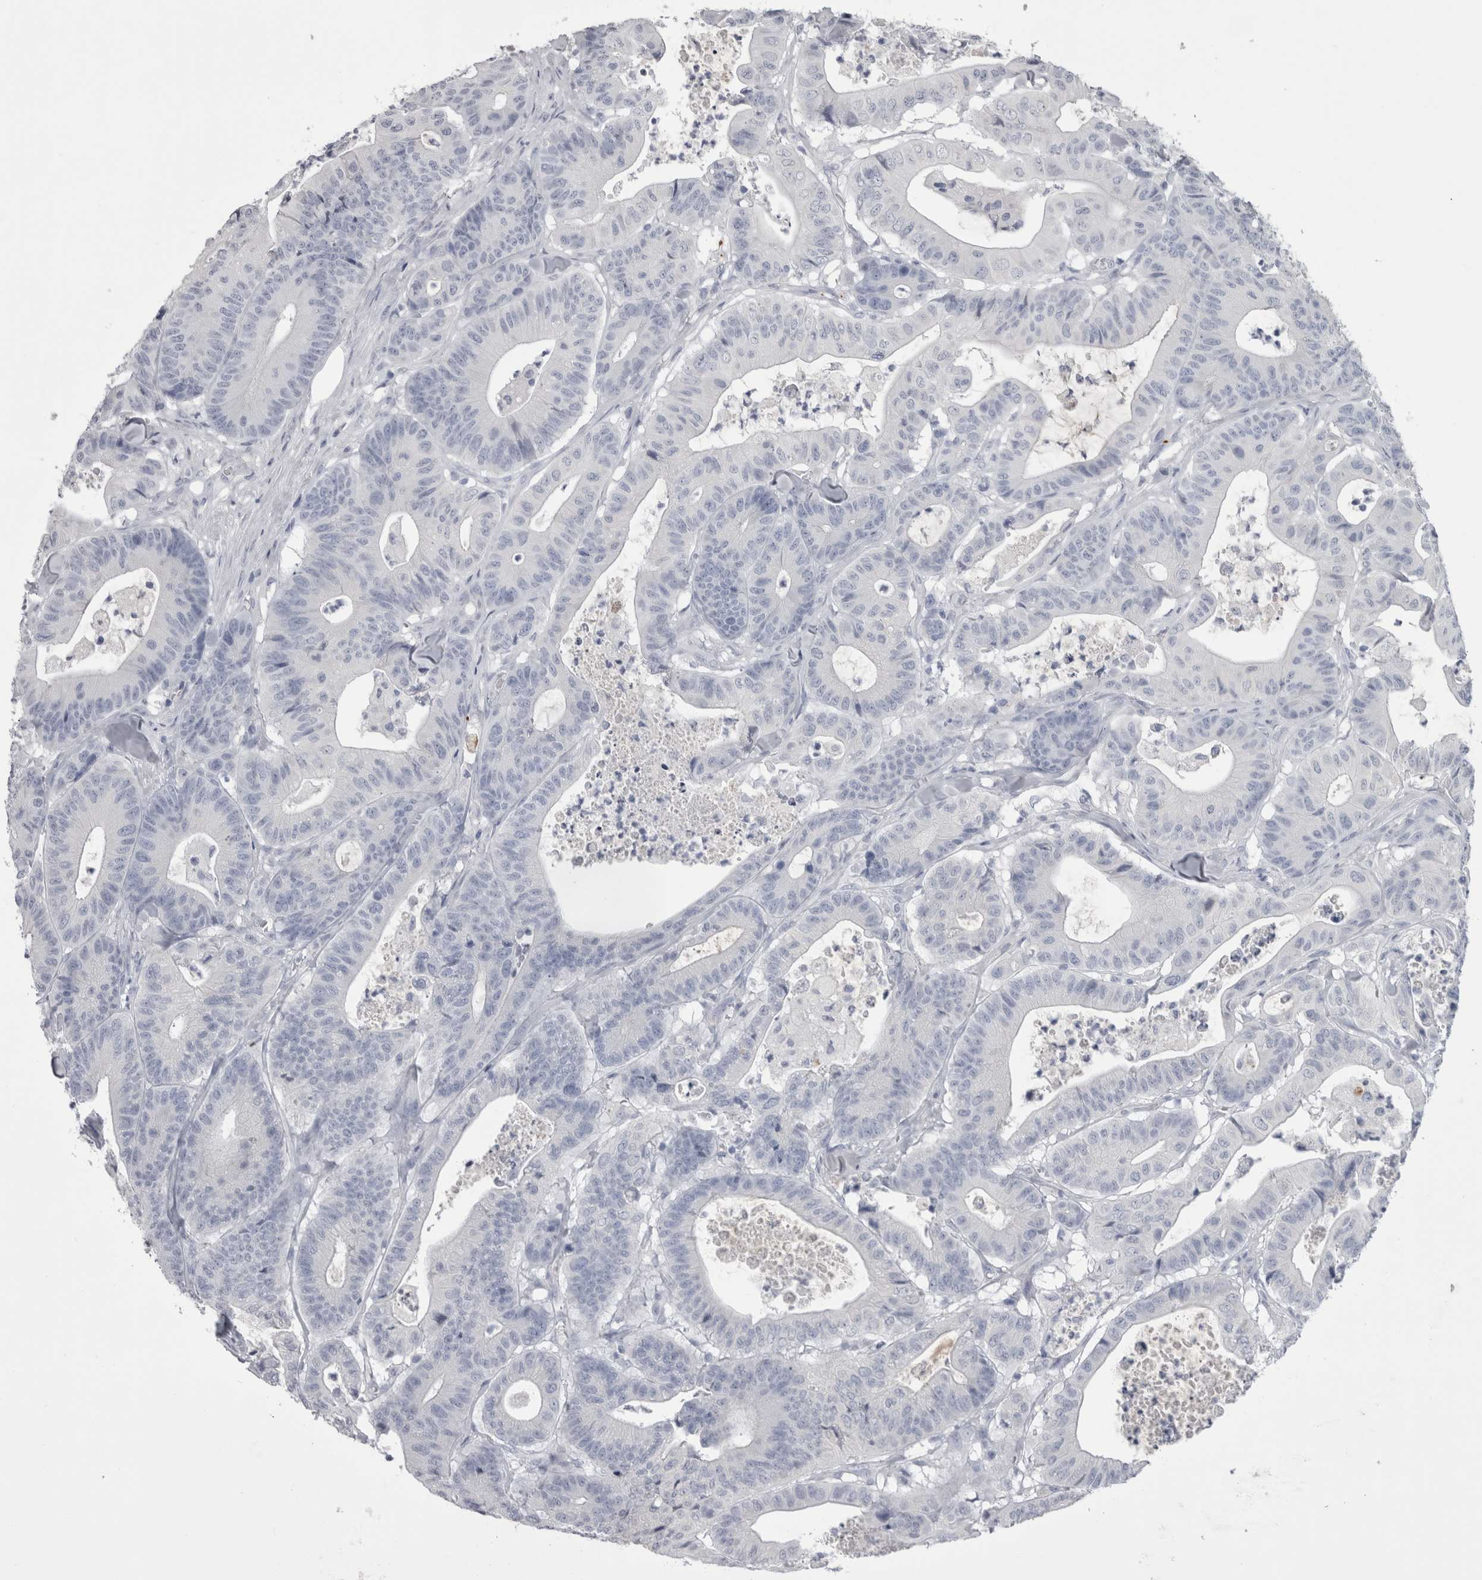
{"staining": {"intensity": "negative", "quantity": "none", "location": "none"}, "tissue": "colorectal cancer", "cell_type": "Tumor cells", "image_type": "cancer", "snomed": [{"axis": "morphology", "description": "Adenocarcinoma, NOS"}, {"axis": "topography", "description": "Colon"}], "caption": "DAB (3,3'-diaminobenzidine) immunohistochemical staining of colorectal cancer exhibits no significant positivity in tumor cells.", "gene": "ADAM2", "patient": {"sex": "female", "age": 84}}